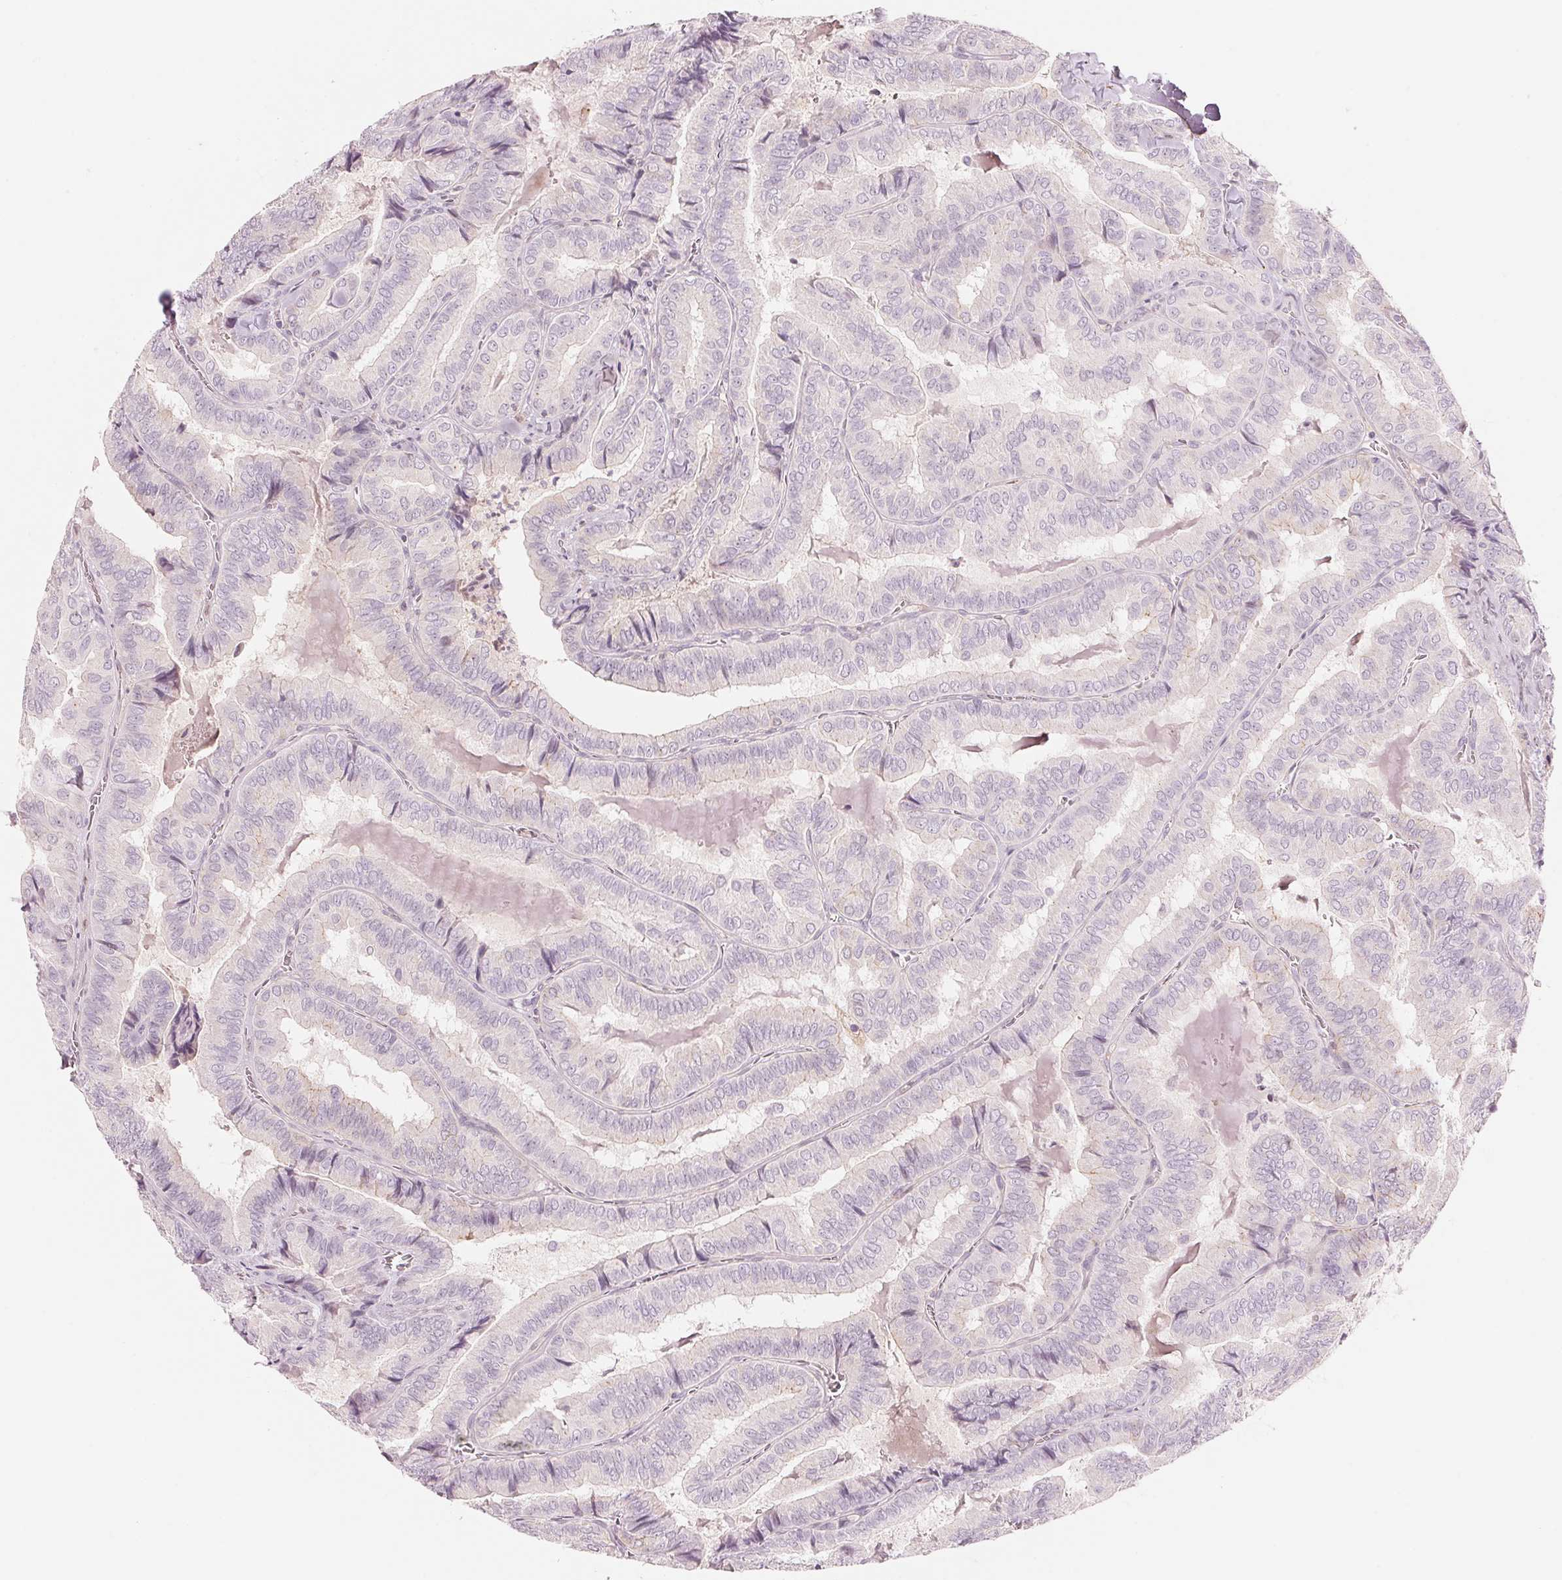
{"staining": {"intensity": "negative", "quantity": "none", "location": "none"}, "tissue": "thyroid cancer", "cell_type": "Tumor cells", "image_type": "cancer", "snomed": [{"axis": "morphology", "description": "Papillary adenocarcinoma, NOS"}, {"axis": "topography", "description": "Thyroid gland"}], "caption": "Immunohistochemistry (IHC) of human thyroid cancer demonstrates no positivity in tumor cells. (DAB immunohistochemistry with hematoxylin counter stain).", "gene": "SLC17A4", "patient": {"sex": "female", "age": 75}}